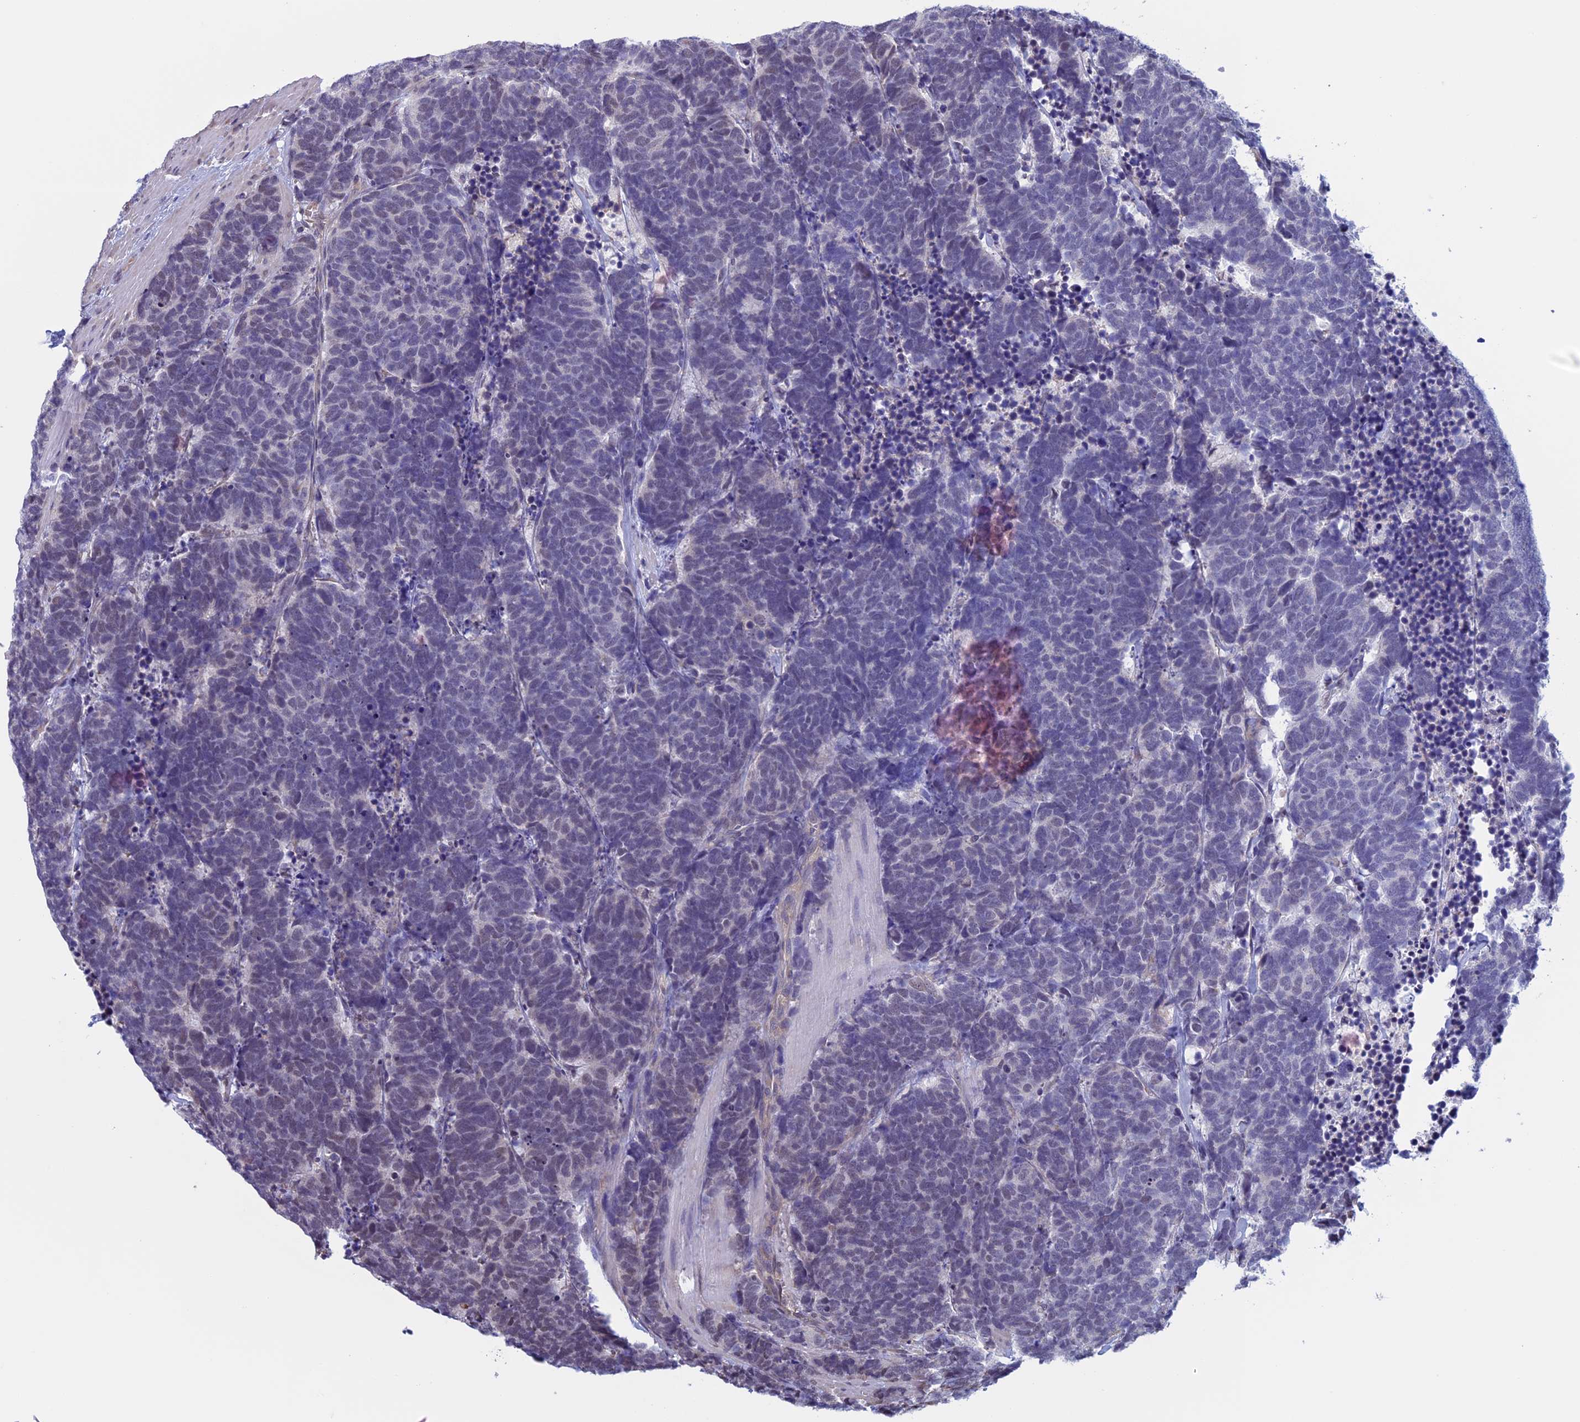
{"staining": {"intensity": "negative", "quantity": "none", "location": "none"}, "tissue": "carcinoid", "cell_type": "Tumor cells", "image_type": "cancer", "snomed": [{"axis": "morphology", "description": "Carcinoma, NOS"}, {"axis": "morphology", "description": "Carcinoid, malignant, NOS"}, {"axis": "topography", "description": "Urinary bladder"}], "caption": "This is a micrograph of immunohistochemistry staining of carcinoid, which shows no positivity in tumor cells.", "gene": "SLC1A6", "patient": {"sex": "male", "age": 57}}